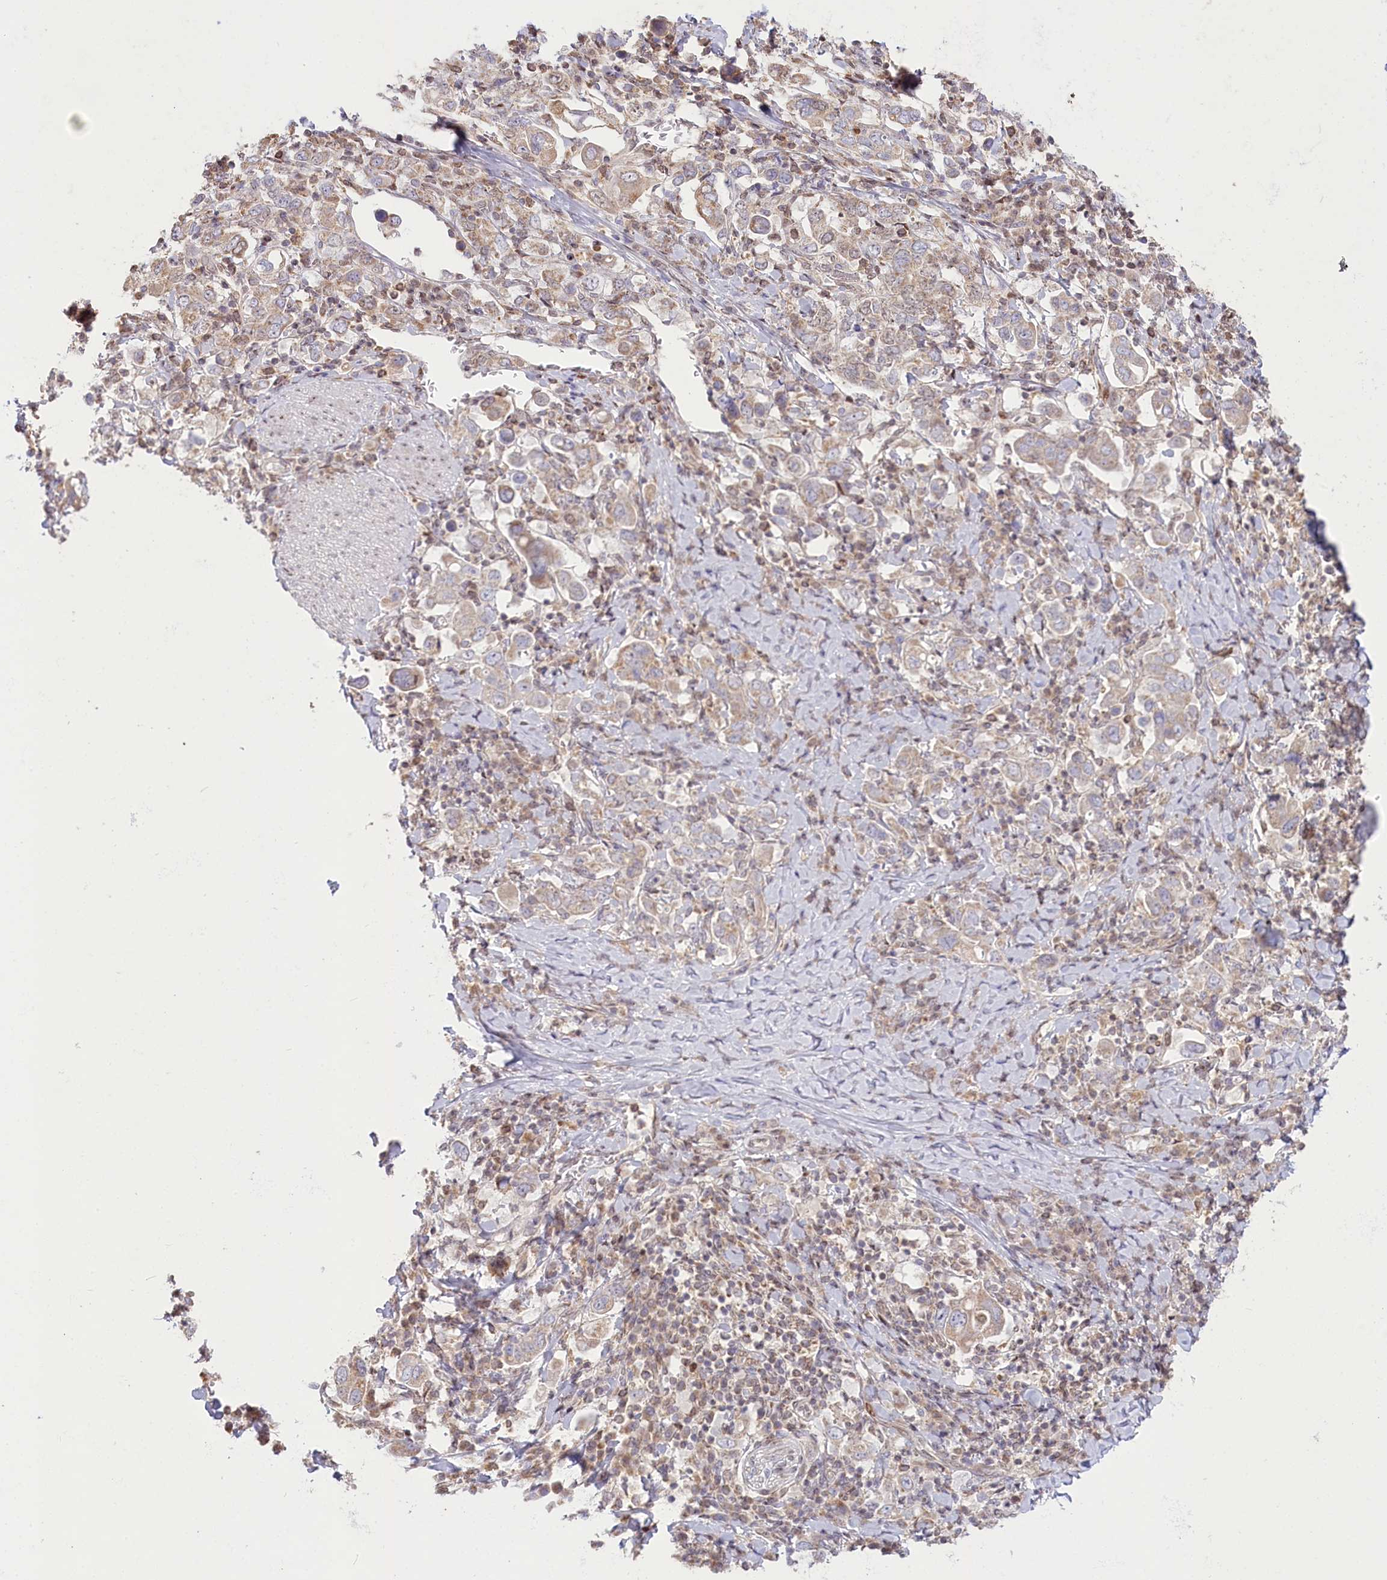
{"staining": {"intensity": "weak", "quantity": "25%-75%", "location": "cytoplasmic/membranous"}, "tissue": "stomach cancer", "cell_type": "Tumor cells", "image_type": "cancer", "snomed": [{"axis": "morphology", "description": "Adenocarcinoma, NOS"}, {"axis": "topography", "description": "Stomach, upper"}], "caption": "Brown immunohistochemical staining in stomach cancer (adenocarcinoma) displays weak cytoplasmic/membranous positivity in approximately 25%-75% of tumor cells.", "gene": "PYURF", "patient": {"sex": "male", "age": 62}}